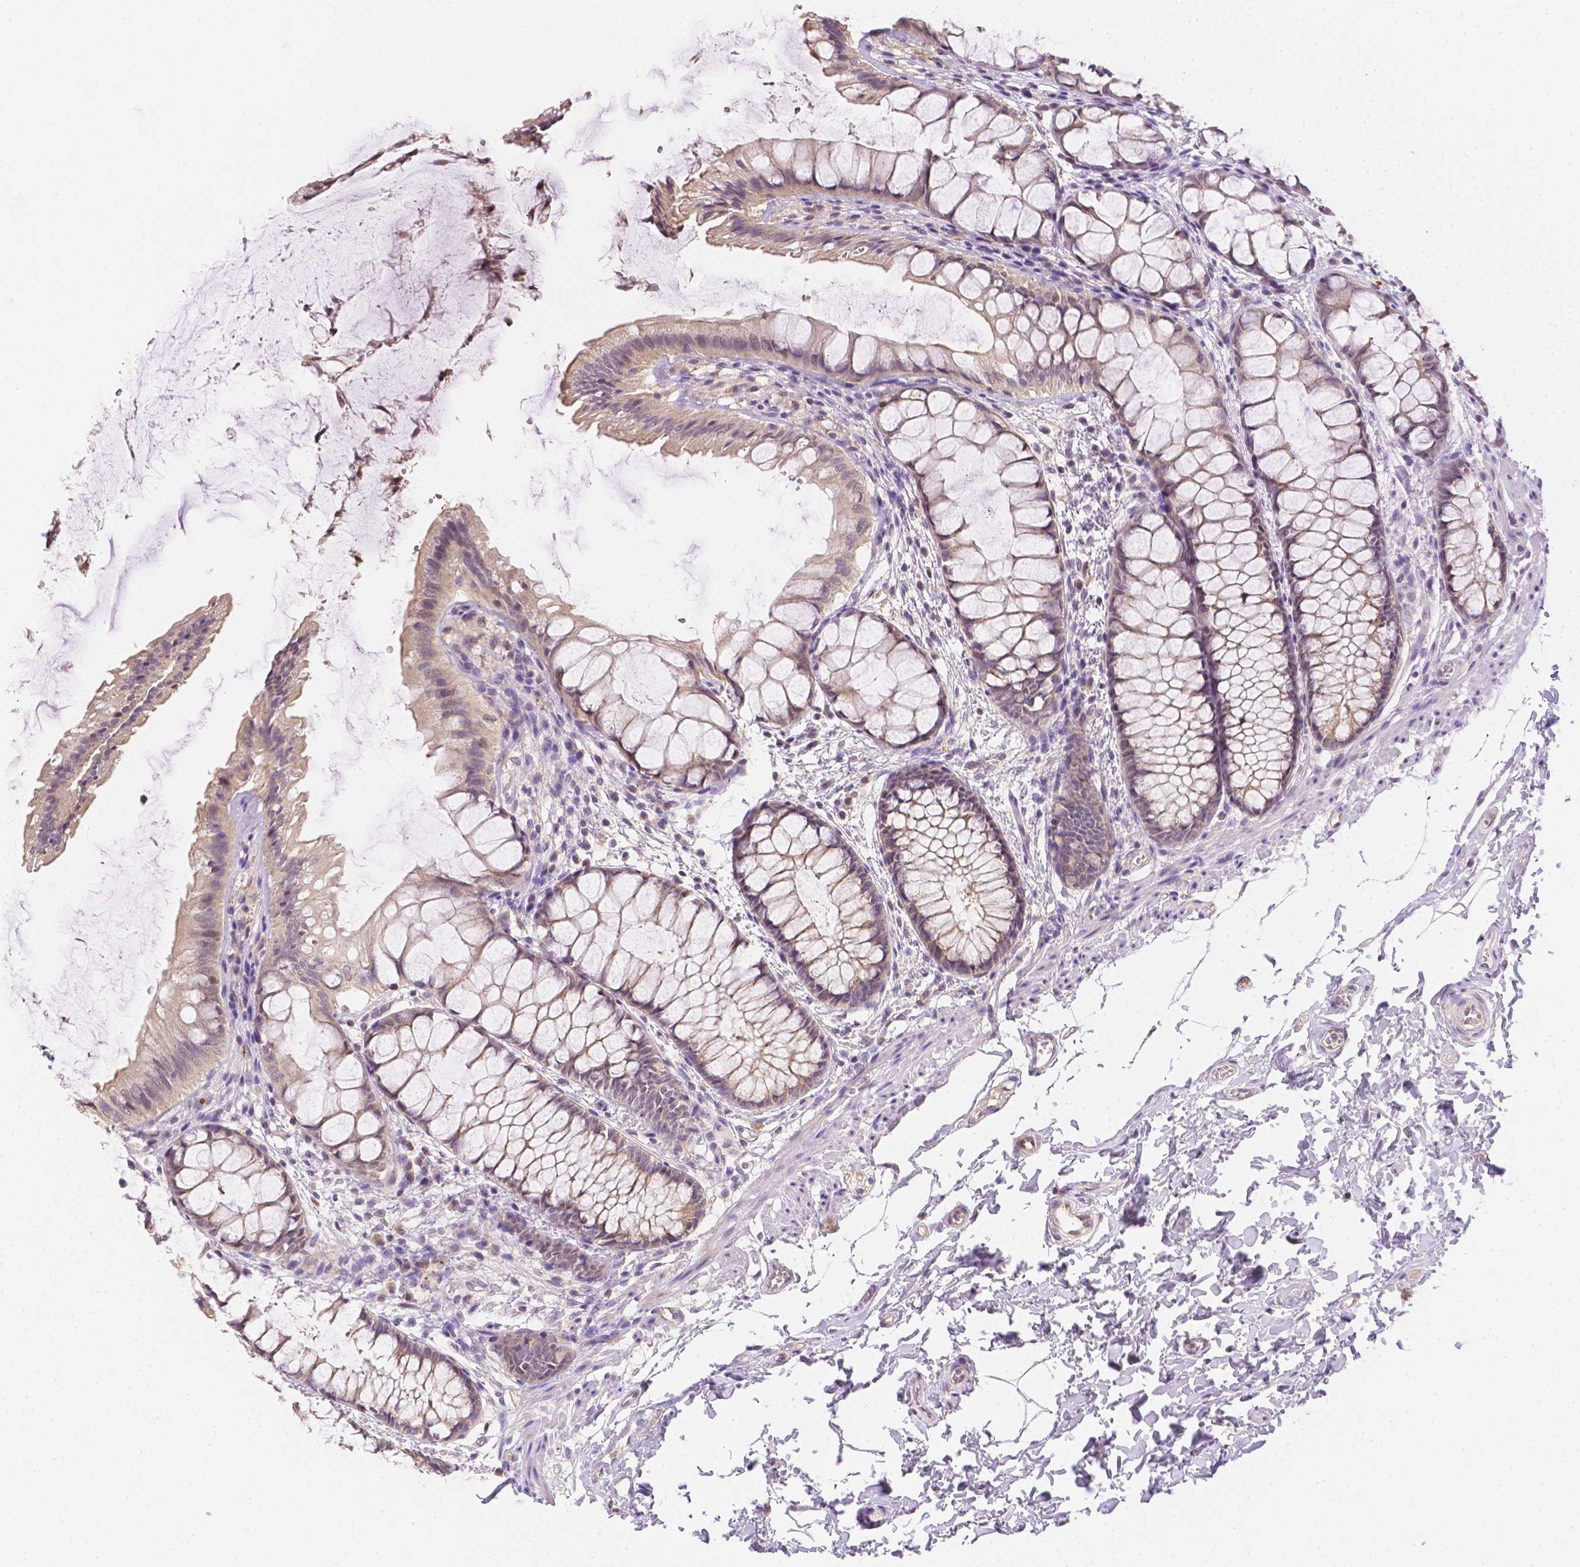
{"staining": {"intensity": "moderate", "quantity": "25%-75%", "location": "cytoplasmic/membranous"}, "tissue": "rectum", "cell_type": "Glandular cells", "image_type": "normal", "snomed": [{"axis": "morphology", "description": "Normal tissue, NOS"}, {"axis": "topography", "description": "Rectum"}], "caption": "Protein expression analysis of unremarkable rectum reveals moderate cytoplasmic/membranous expression in approximately 25%-75% of glandular cells. The protein of interest is stained brown, and the nuclei are stained in blue (DAB IHC with brightfield microscopy, high magnification).", "gene": "C10orf67", "patient": {"sex": "female", "age": 62}}